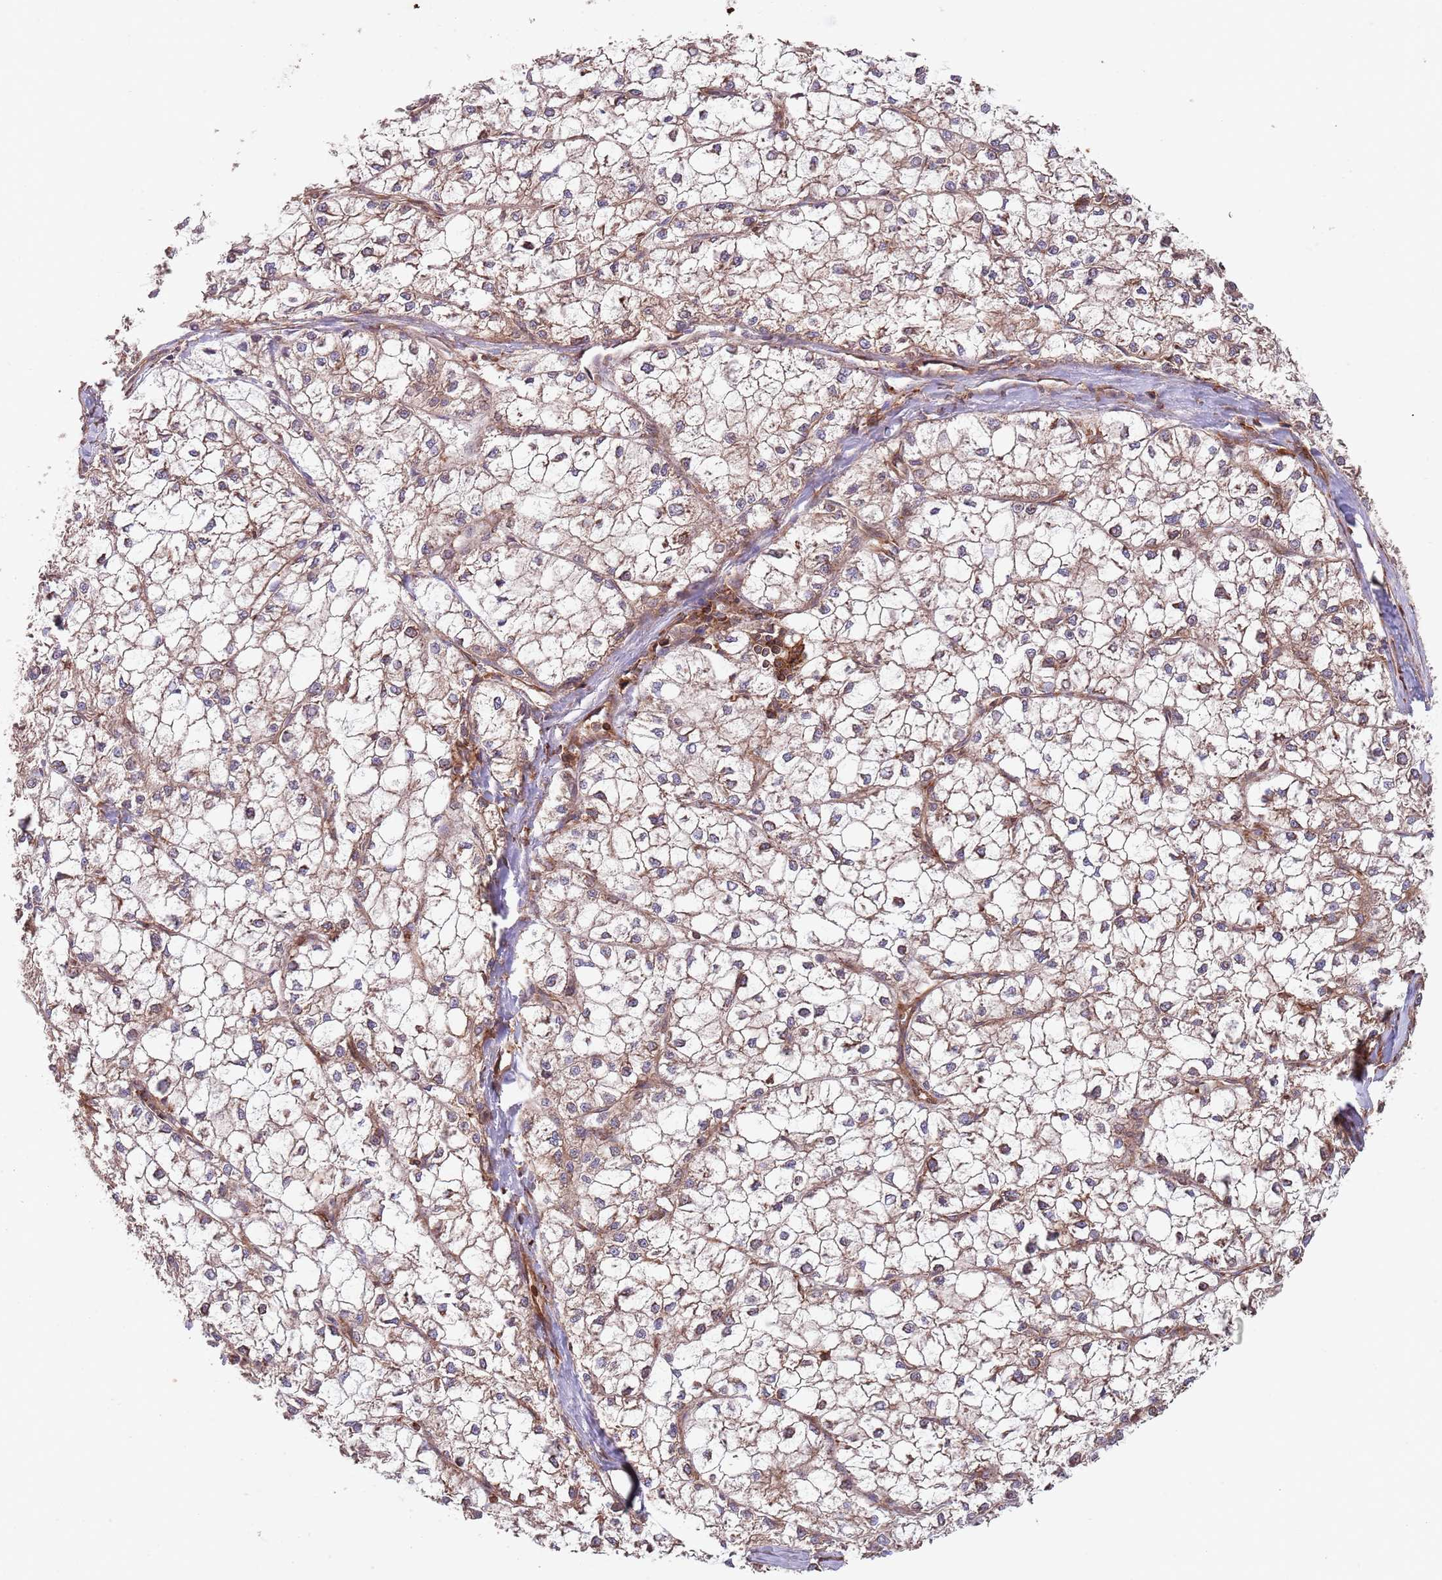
{"staining": {"intensity": "weak", "quantity": ">75%", "location": "cytoplasmic/membranous"}, "tissue": "liver cancer", "cell_type": "Tumor cells", "image_type": "cancer", "snomed": [{"axis": "morphology", "description": "Carcinoma, Hepatocellular, NOS"}, {"axis": "topography", "description": "Liver"}], "caption": "Immunohistochemical staining of human liver cancer demonstrates low levels of weak cytoplasmic/membranous protein positivity in approximately >75% of tumor cells. (DAB IHC, brown staining for protein, blue staining for nuclei).", "gene": "RNF19B", "patient": {"sex": "female", "age": 43}}